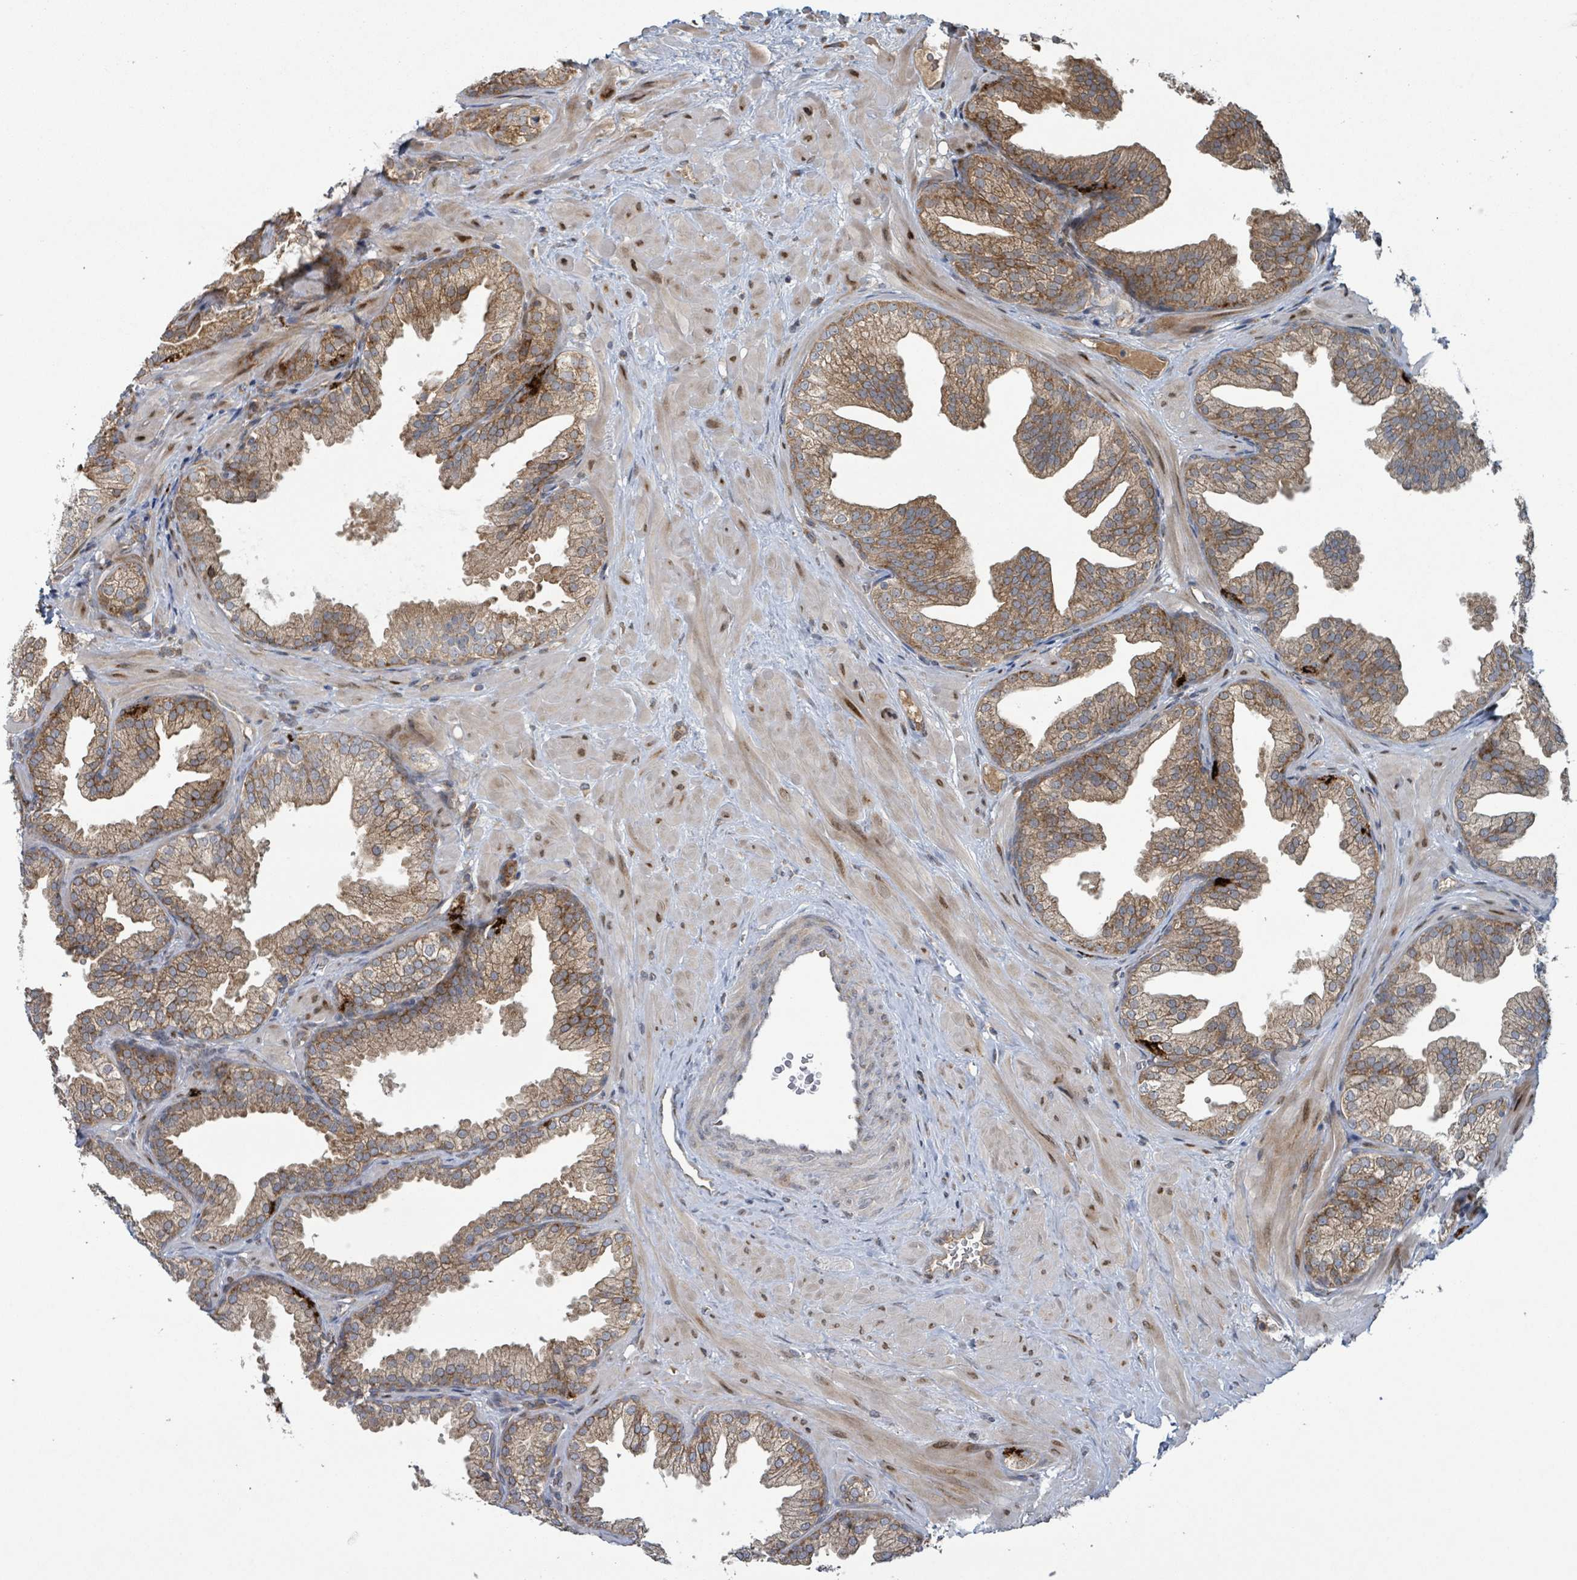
{"staining": {"intensity": "moderate", "quantity": ">75%", "location": "cytoplasmic/membranous"}, "tissue": "prostate", "cell_type": "Glandular cells", "image_type": "normal", "snomed": [{"axis": "morphology", "description": "Normal tissue, NOS"}, {"axis": "topography", "description": "Prostate"}], "caption": "Prostate stained with DAB immunohistochemistry (IHC) demonstrates medium levels of moderate cytoplasmic/membranous expression in about >75% of glandular cells.", "gene": "OR51E1", "patient": {"sex": "male", "age": 37}}